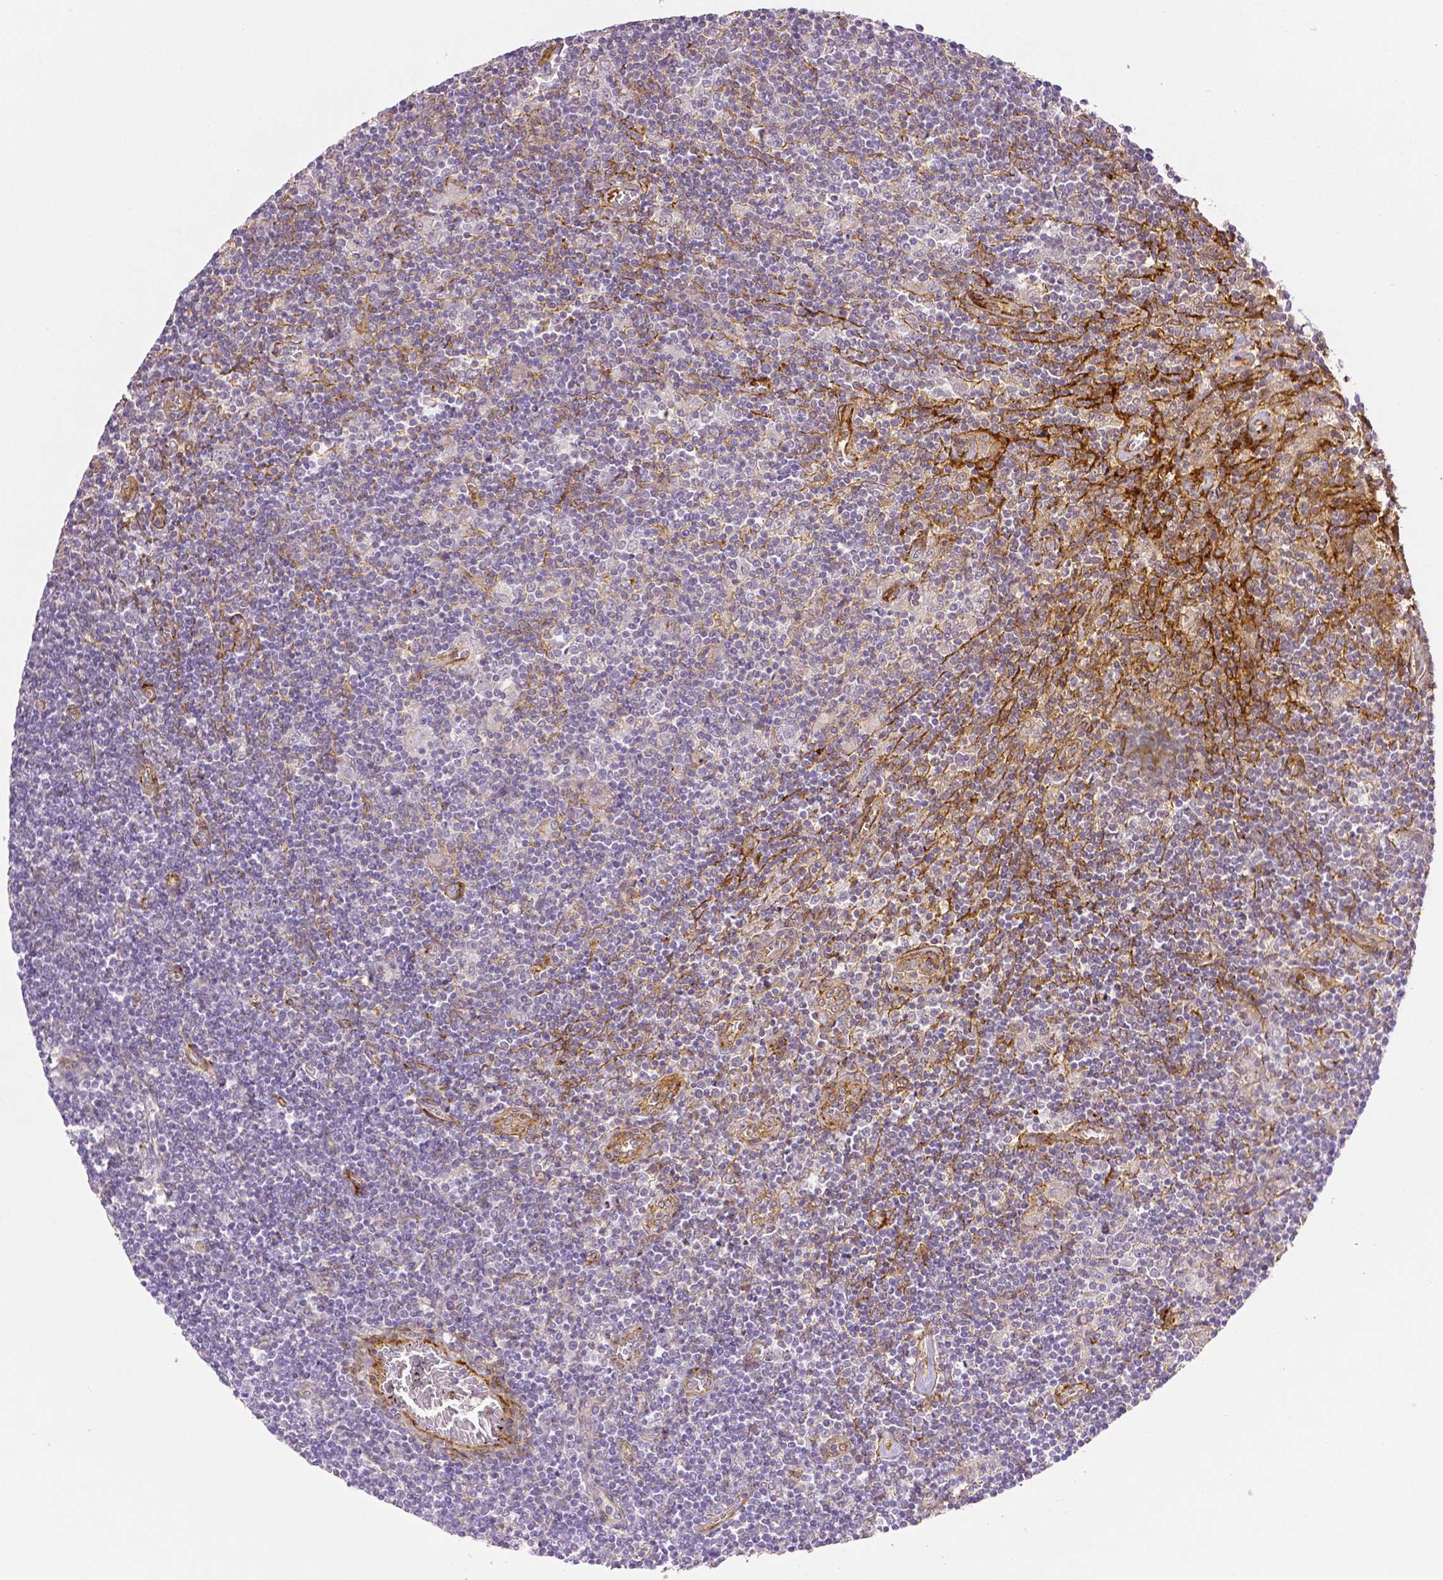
{"staining": {"intensity": "negative", "quantity": "none", "location": "none"}, "tissue": "lymphoma", "cell_type": "Tumor cells", "image_type": "cancer", "snomed": [{"axis": "morphology", "description": "Hodgkin's disease, NOS"}, {"axis": "topography", "description": "Lymph node"}], "caption": "A photomicrograph of human lymphoma is negative for staining in tumor cells.", "gene": "THY1", "patient": {"sex": "male", "age": 40}}